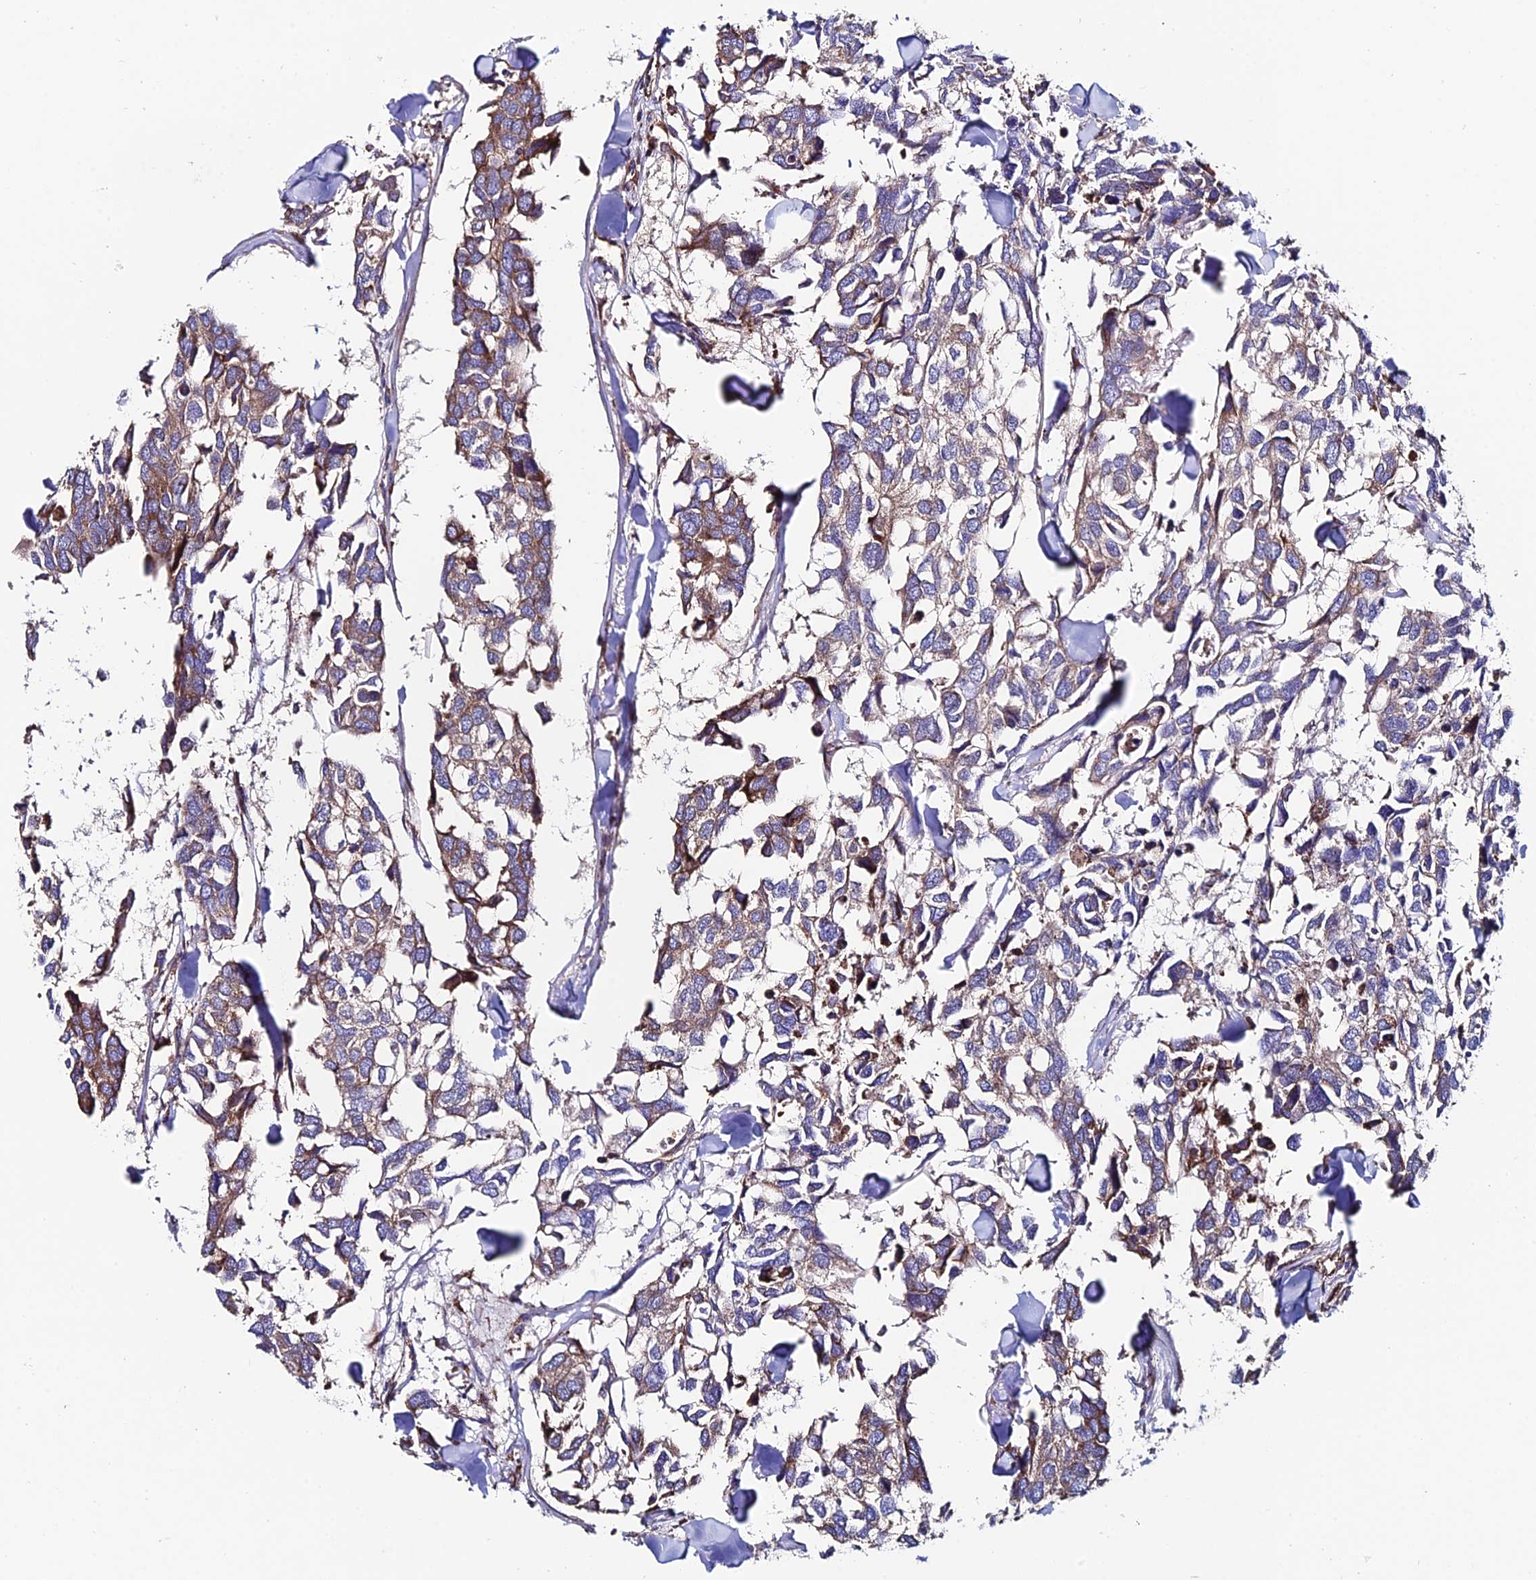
{"staining": {"intensity": "moderate", "quantity": "25%-75%", "location": "cytoplasmic/membranous"}, "tissue": "breast cancer", "cell_type": "Tumor cells", "image_type": "cancer", "snomed": [{"axis": "morphology", "description": "Duct carcinoma"}, {"axis": "topography", "description": "Breast"}], "caption": "Immunohistochemistry histopathology image of neoplastic tissue: human infiltrating ductal carcinoma (breast) stained using IHC exhibits medium levels of moderate protein expression localized specifically in the cytoplasmic/membranous of tumor cells, appearing as a cytoplasmic/membranous brown color.", "gene": "EIF3K", "patient": {"sex": "female", "age": 83}}